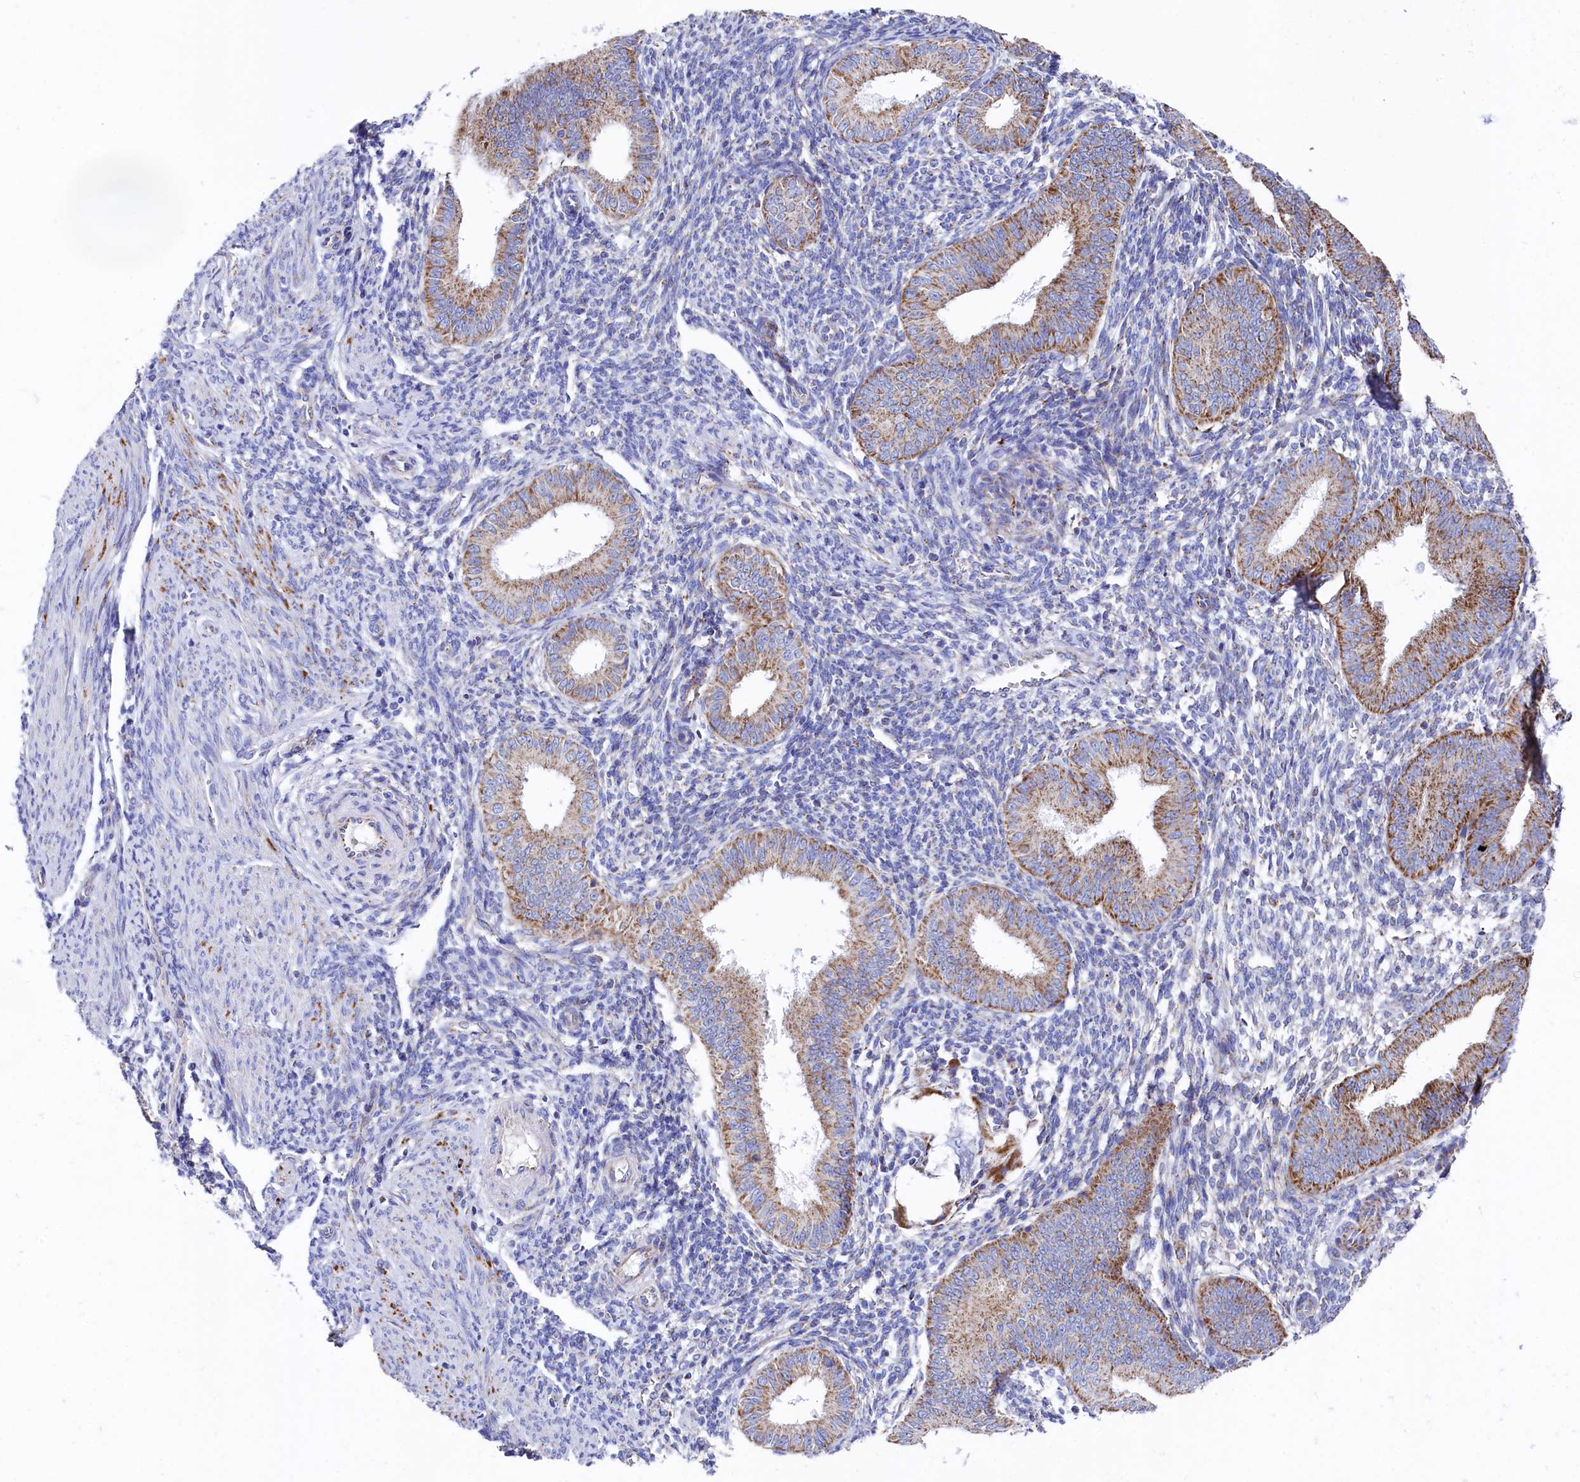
{"staining": {"intensity": "negative", "quantity": "none", "location": "none"}, "tissue": "endometrium", "cell_type": "Cells in endometrial stroma", "image_type": "normal", "snomed": [{"axis": "morphology", "description": "Normal tissue, NOS"}, {"axis": "topography", "description": "Uterus"}, {"axis": "topography", "description": "Endometrium"}], "caption": "The micrograph displays no staining of cells in endometrial stroma in benign endometrium. The staining is performed using DAB (3,3'-diaminobenzidine) brown chromogen with nuclei counter-stained in using hematoxylin.", "gene": "MMAB", "patient": {"sex": "female", "age": 48}}